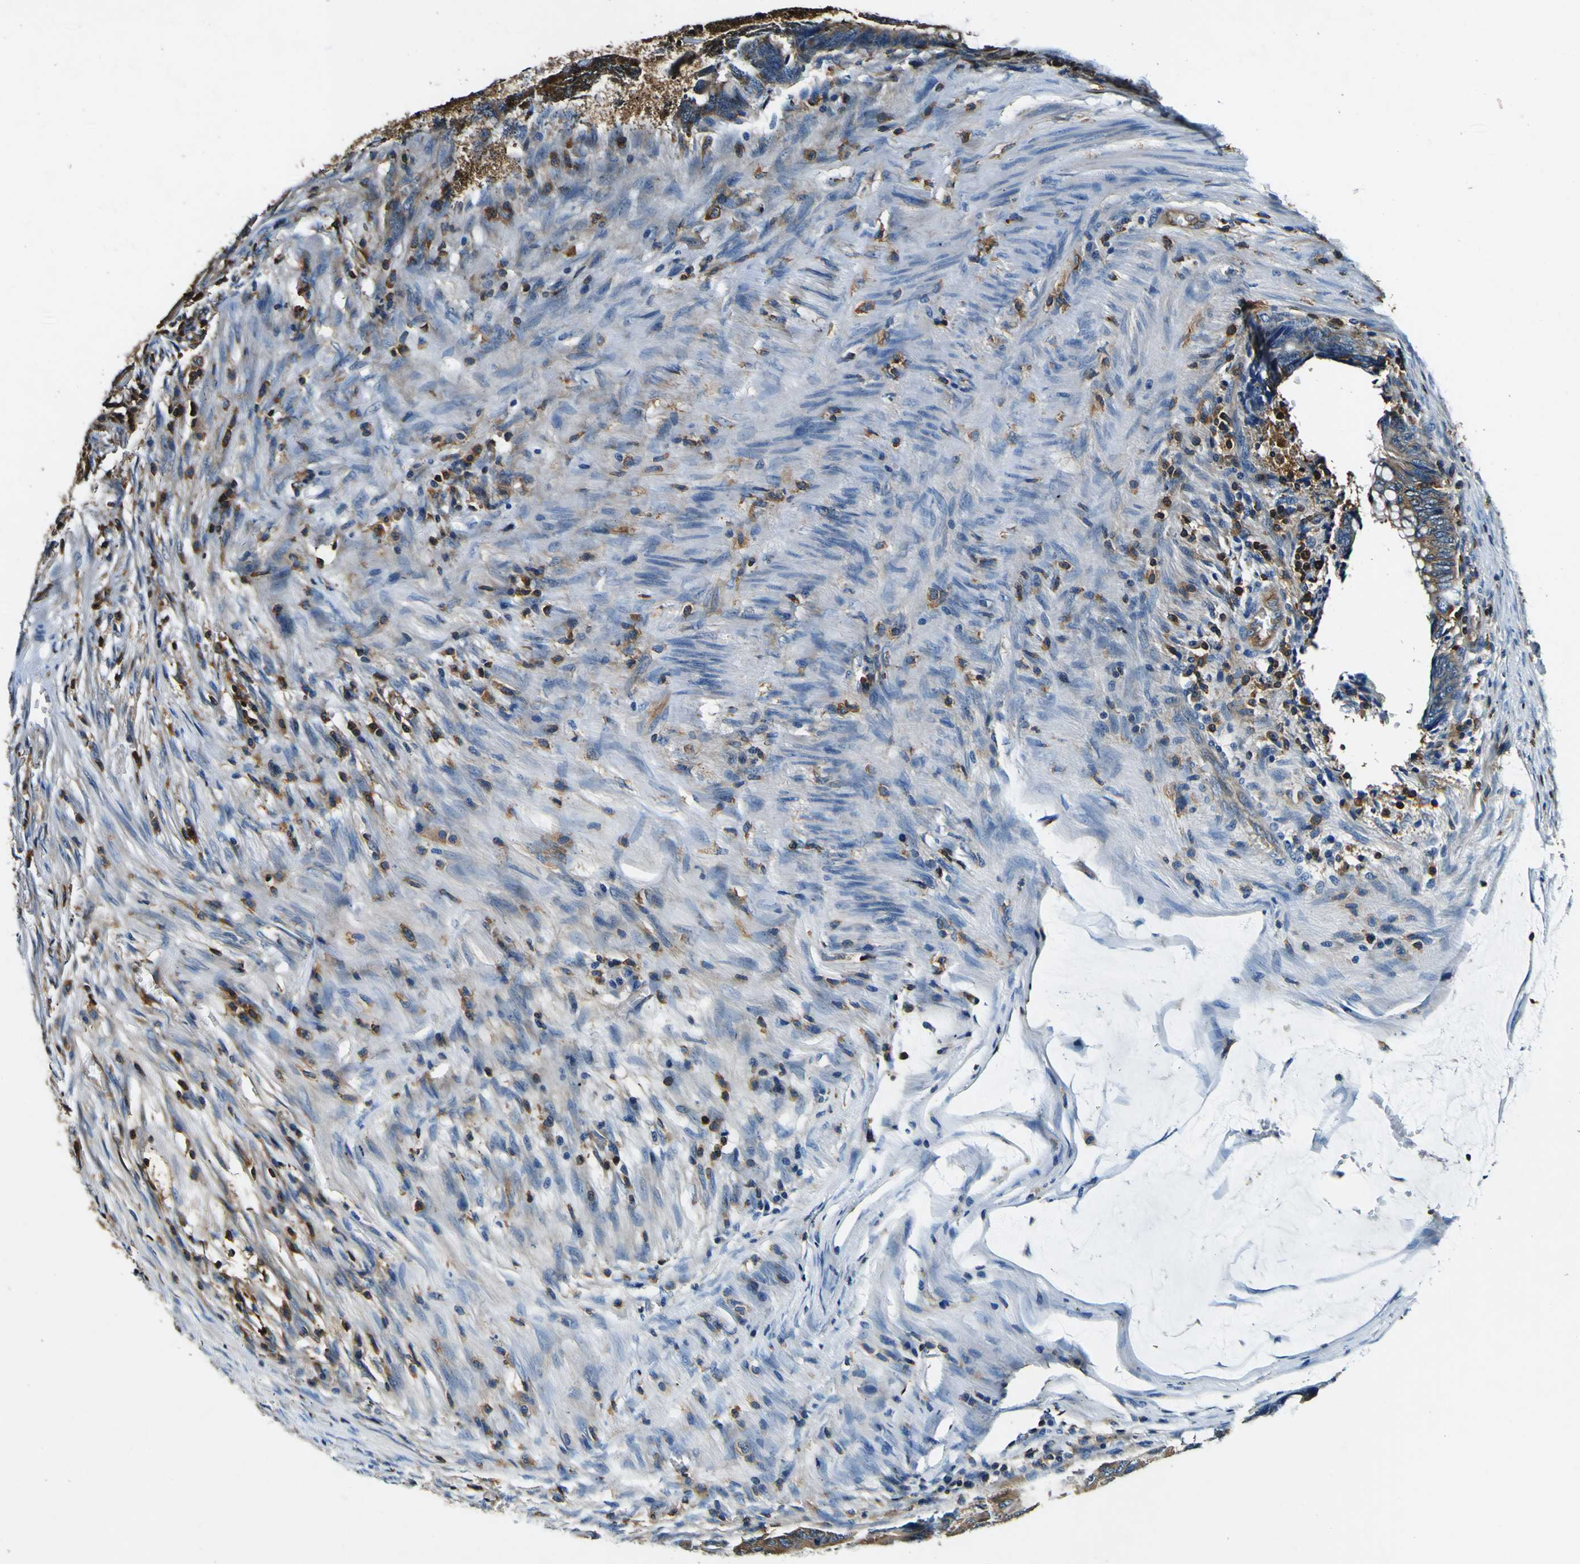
{"staining": {"intensity": "strong", "quantity": ">75%", "location": "cytoplasmic/membranous"}, "tissue": "colorectal cancer", "cell_type": "Tumor cells", "image_type": "cancer", "snomed": [{"axis": "morphology", "description": "Normal tissue, NOS"}, {"axis": "morphology", "description": "Adenocarcinoma, NOS"}, {"axis": "topography", "description": "Rectum"}, {"axis": "topography", "description": "Peripheral nerve tissue"}], "caption": "The immunohistochemical stain highlights strong cytoplasmic/membranous expression in tumor cells of colorectal cancer (adenocarcinoma) tissue.", "gene": "RHOT2", "patient": {"sex": "male", "age": 92}}